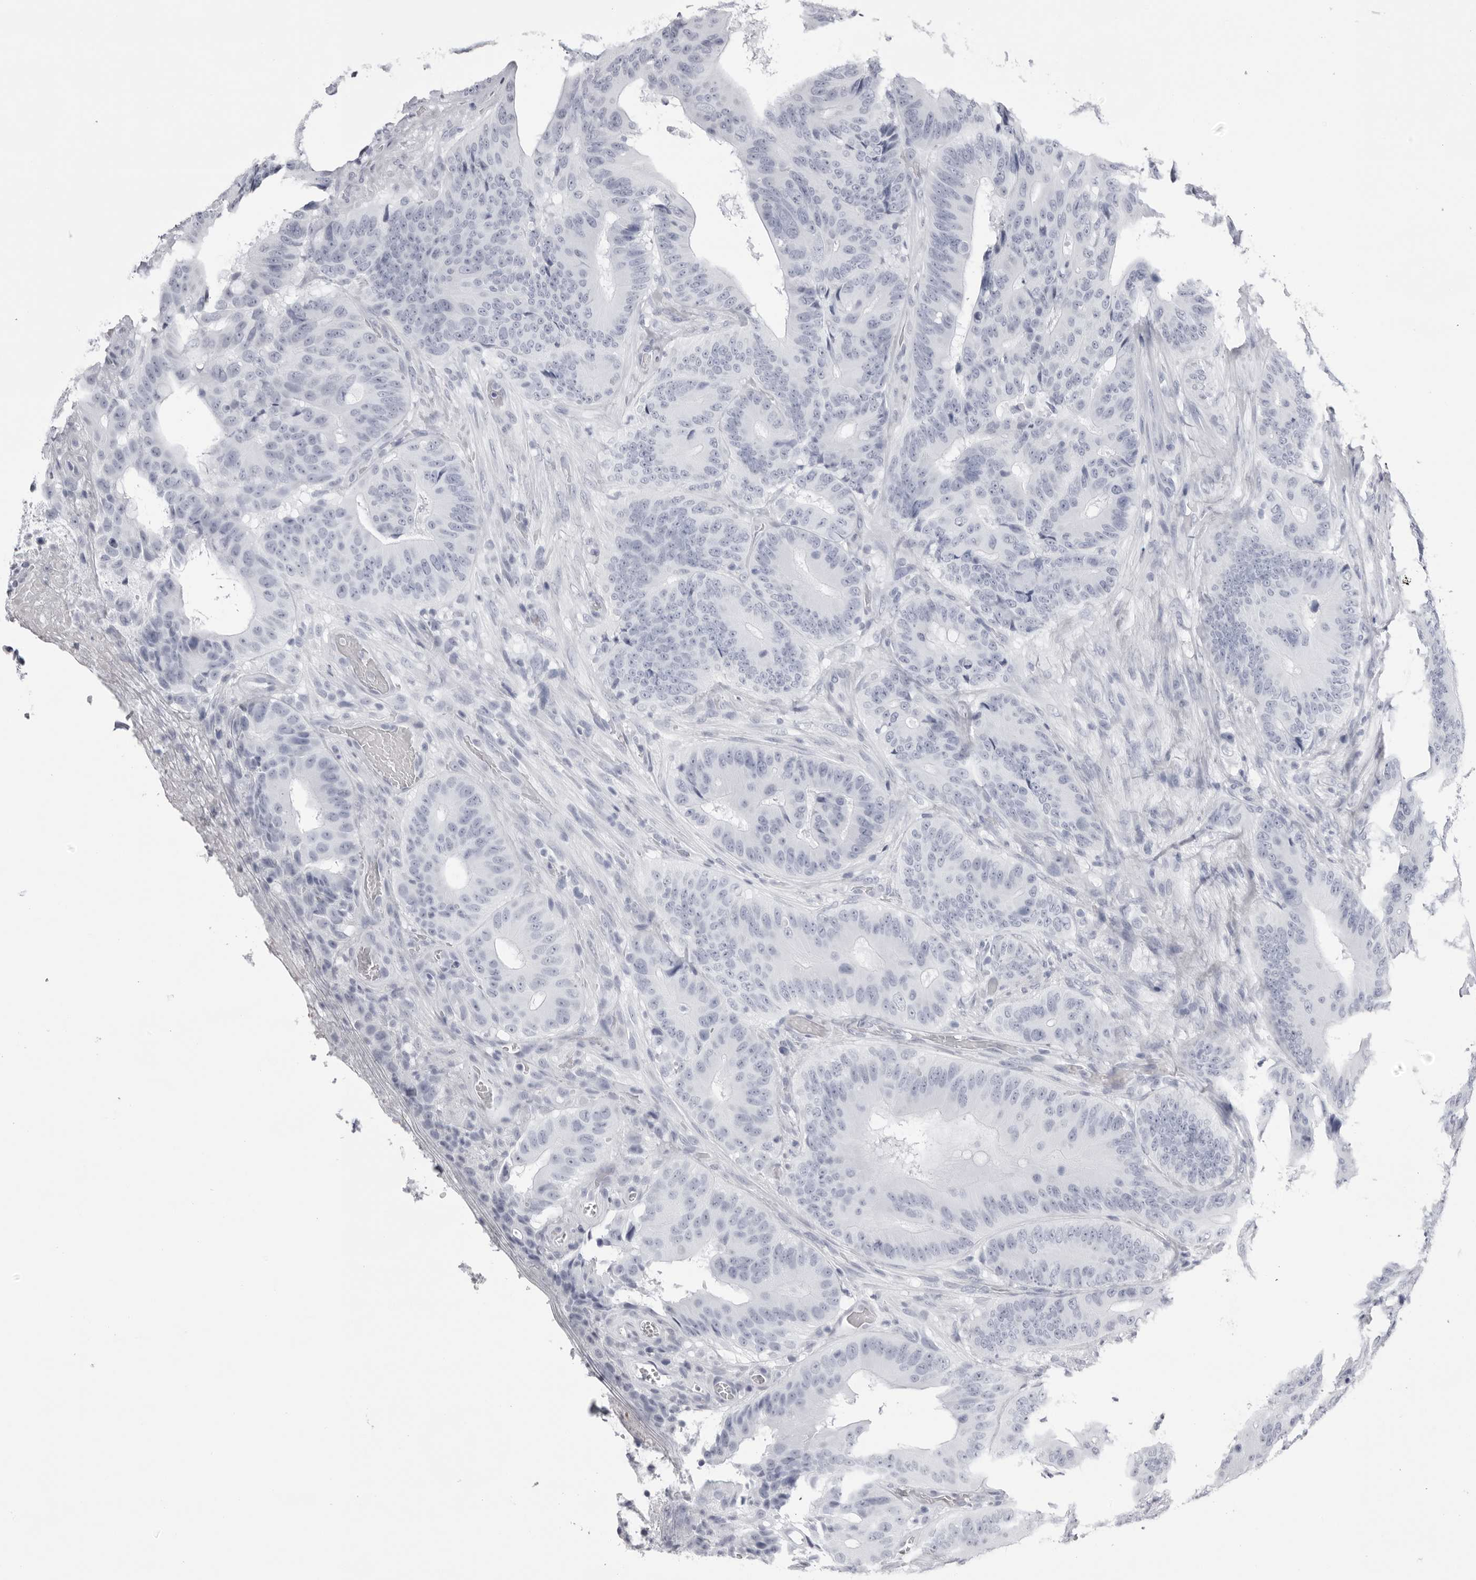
{"staining": {"intensity": "negative", "quantity": "none", "location": "none"}, "tissue": "colorectal cancer", "cell_type": "Tumor cells", "image_type": "cancer", "snomed": [{"axis": "morphology", "description": "Adenocarcinoma, NOS"}, {"axis": "topography", "description": "Colon"}], "caption": "Immunohistochemistry of human colorectal adenocarcinoma displays no expression in tumor cells.", "gene": "TMOD4", "patient": {"sex": "male", "age": 83}}